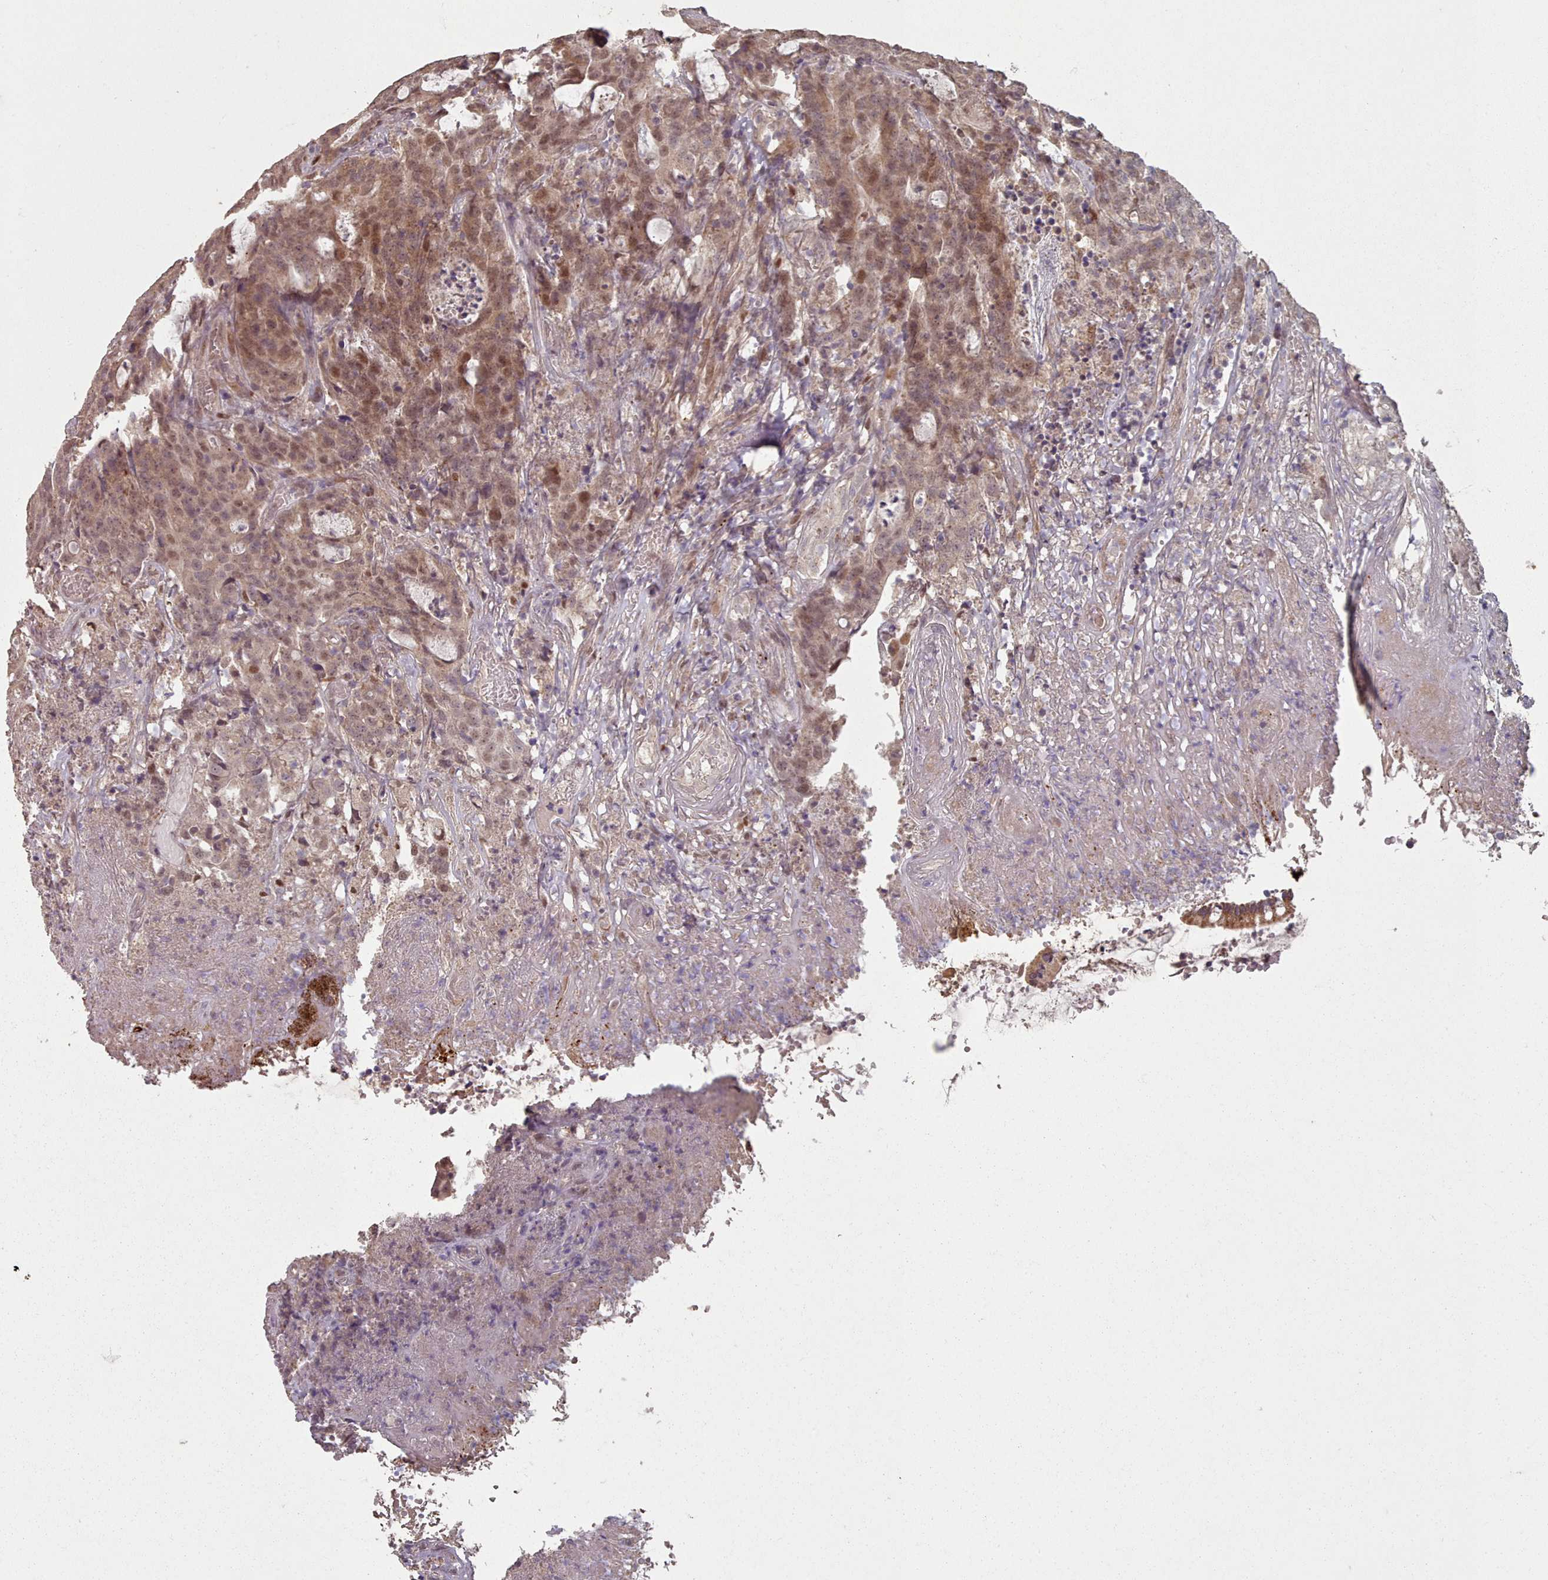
{"staining": {"intensity": "moderate", "quantity": "25%-75%", "location": "nuclear"}, "tissue": "colorectal cancer", "cell_type": "Tumor cells", "image_type": "cancer", "snomed": [{"axis": "morphology", "description": "Adenocarcinoma, NOS"}, {"axis": "topography", "description": "Colon"}], "caption": "Immunohistochemistry (IHC) histopathology image of human adenocarcinoma (colorectal) stained for a protein (brown), which reveals medium levels of moderate nuclear staining in about 25%-75% of tumor cells.", "gene": "ERCC6L", "patient": {"sex": "male", "age": 83}}